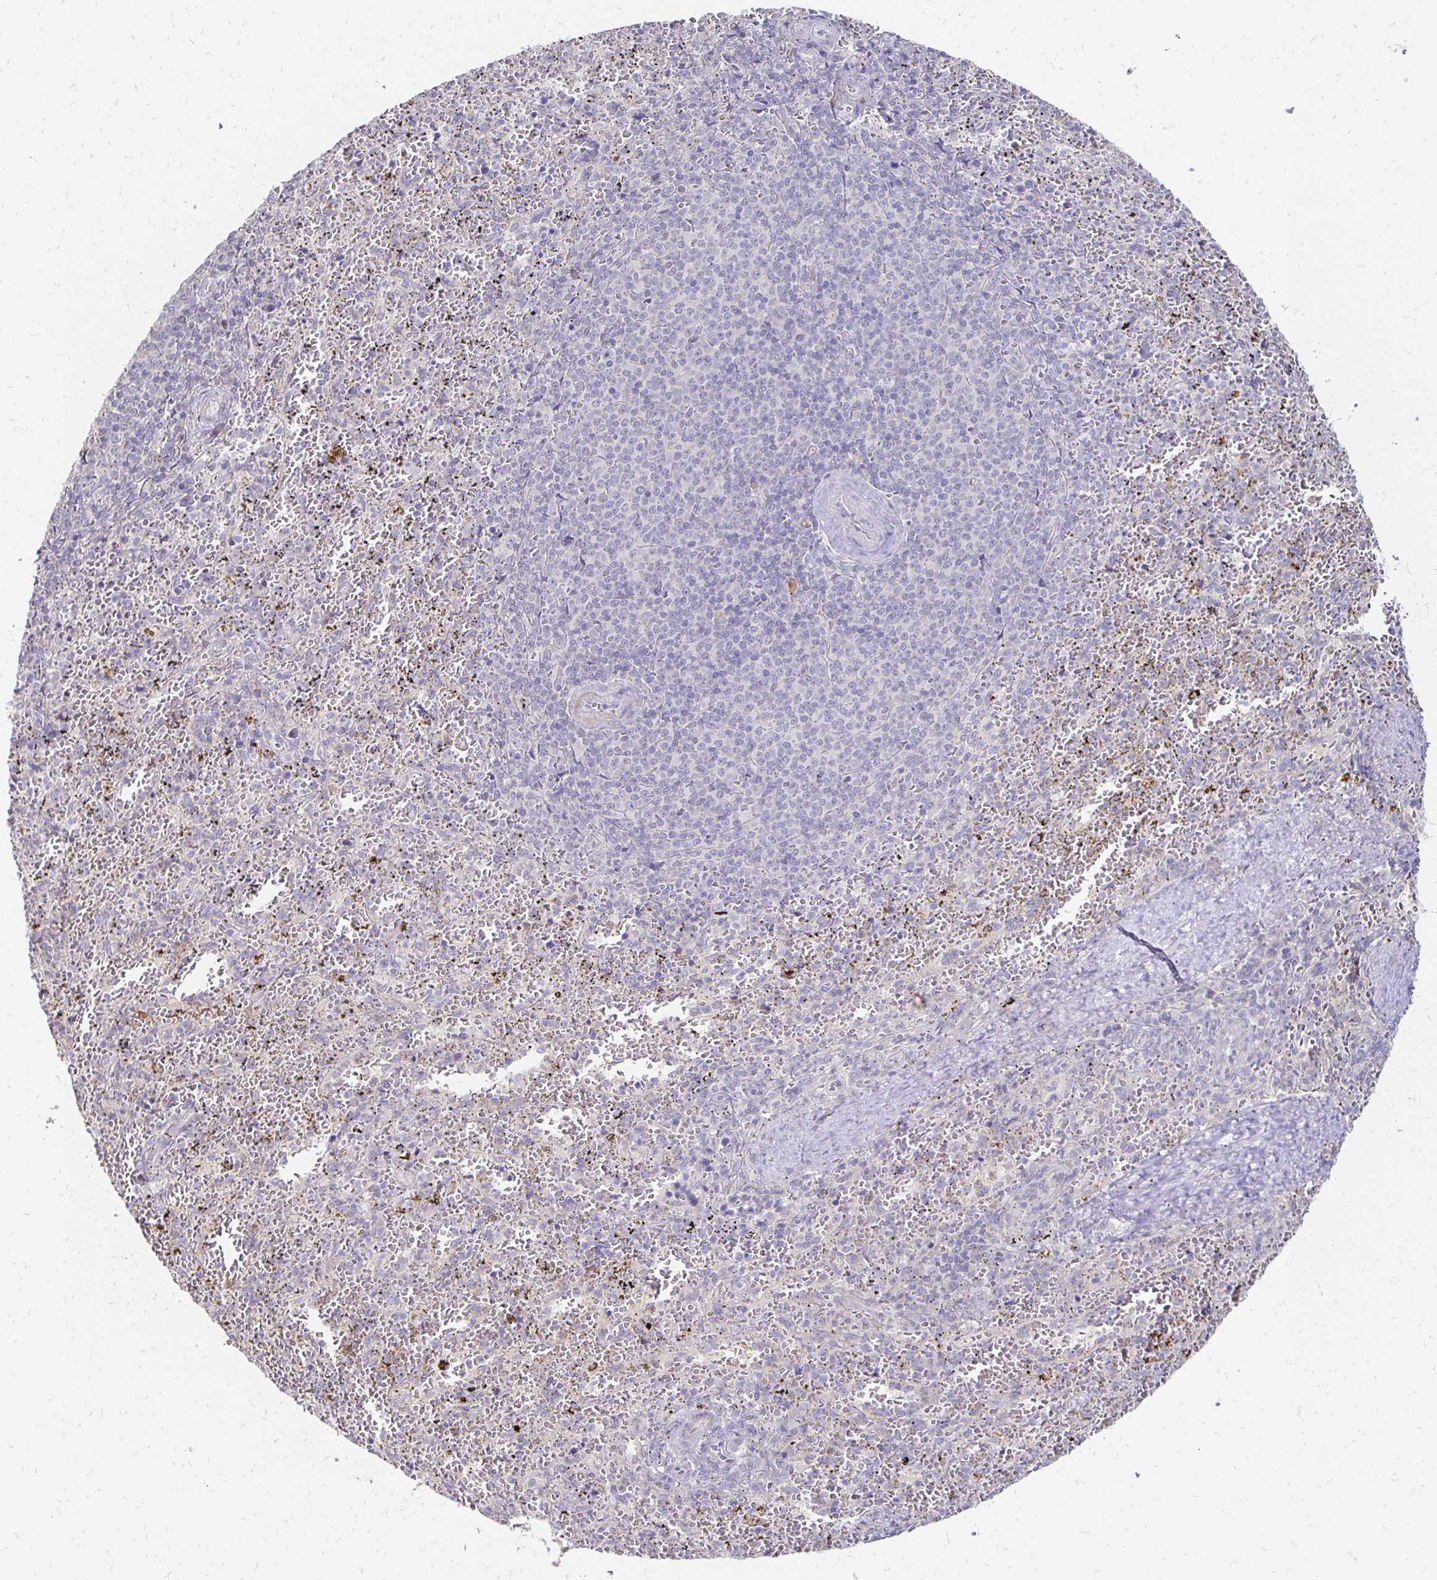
{"staining": {"intensity": "negative", "quantity": "none", "location": "none"}, "tissue": "spleen", "cell_type": "Cells in red pulp", "image_type": "normal", "snomed": [{"axis": "morphology", "description": "Normal tissue, NOS"}, {"axis": "topography", "description": "Spleen"}], "caption": "High magnification brightfield microscopy of normal spleen stained with DAB (3,3'-diaminobenzidine) (brown) and counterstained with hematoxylin (blue): cells in red pulp show no significant expression. (DAB (3,3'-diaminobenzidine) immunohistochemistry (IHC) visualized using brightfield microscopy, high magnification).", "gene": "ZNF727", "patient": {"sex": "female", "age": 50}}